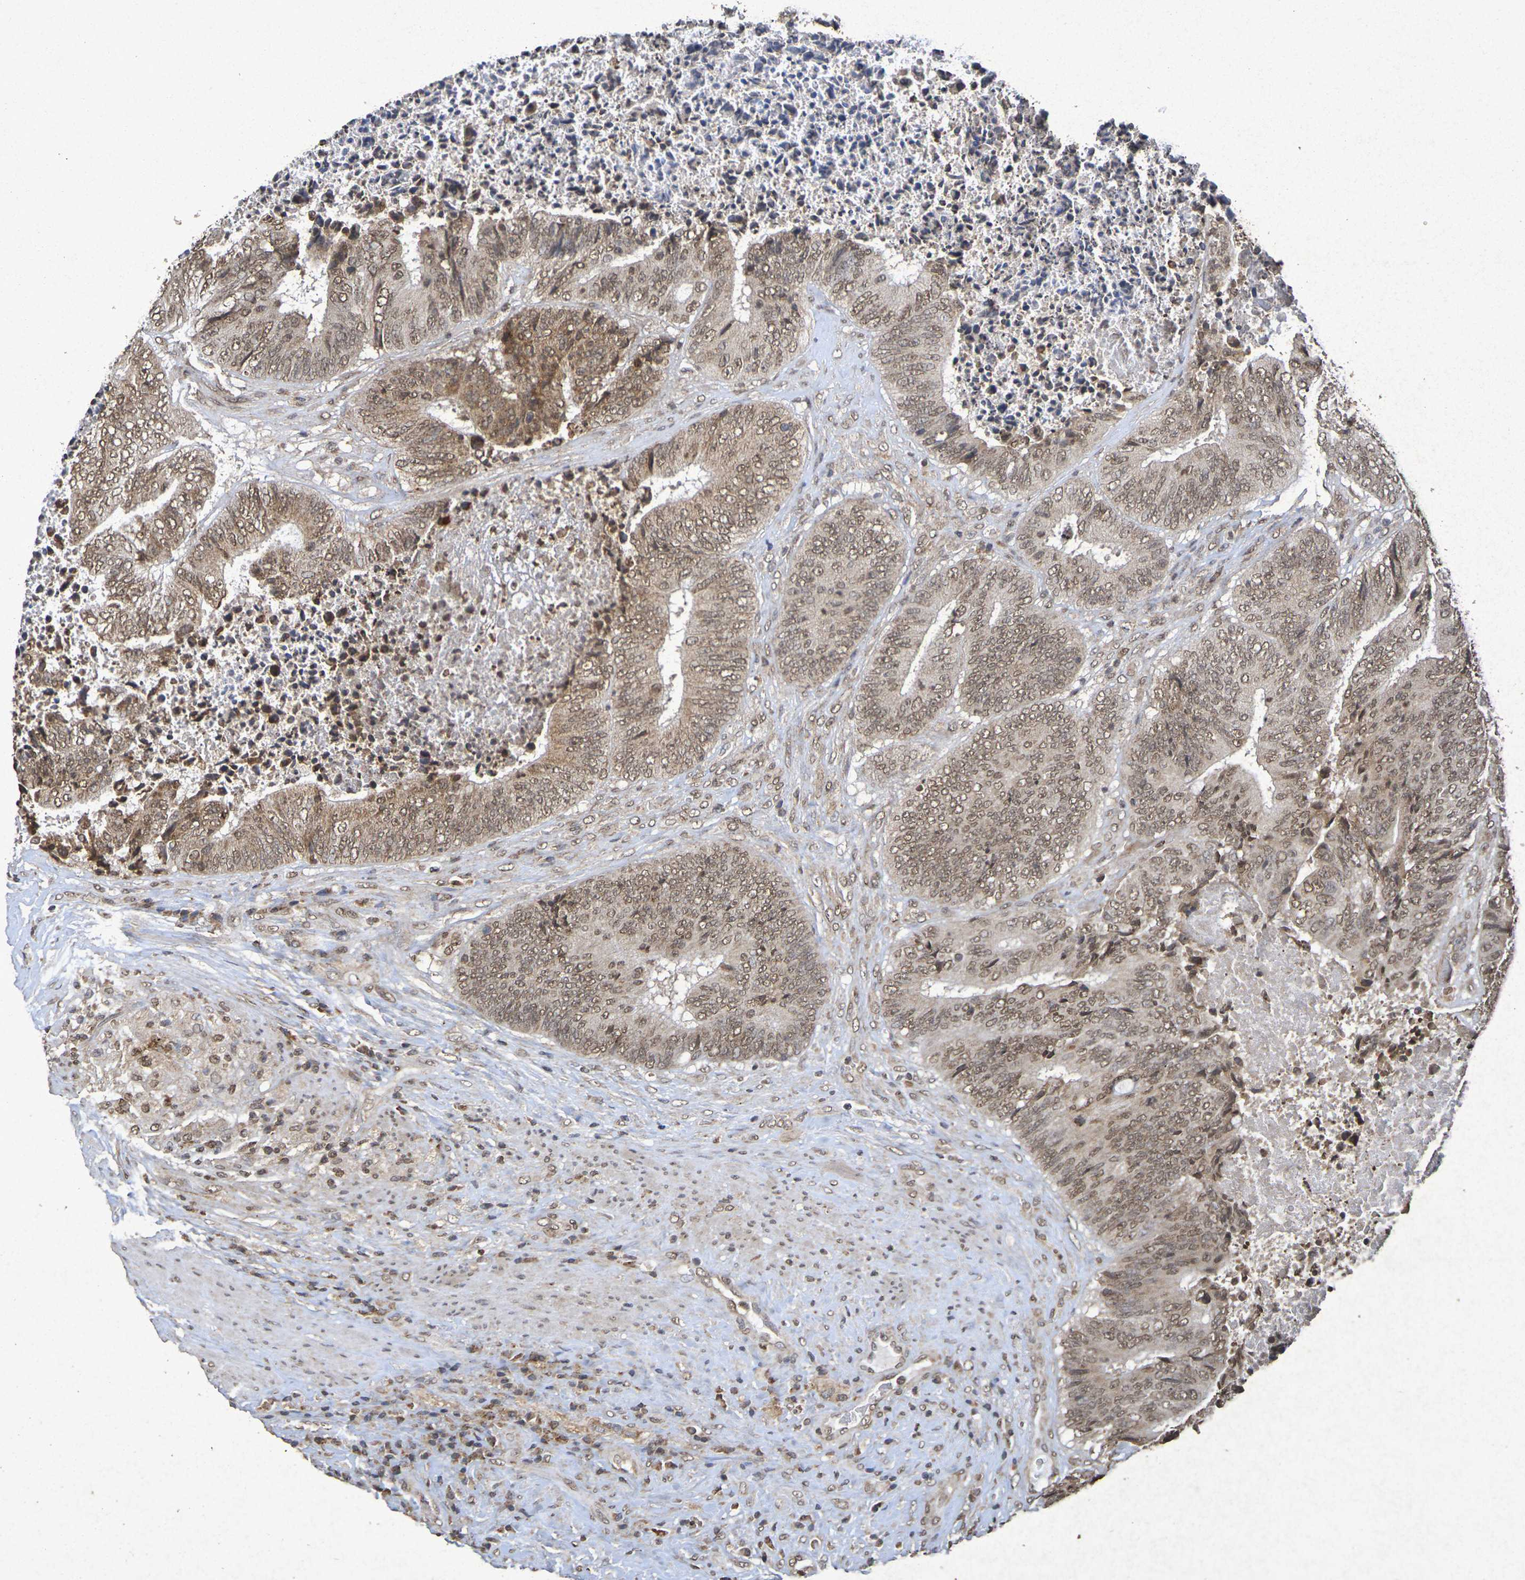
{"staining": {"intensity": "moderate", "quantity": ">75%", "location": "cytoplasmic/membranous,nuclear"}, "tissue": "colorectal cancer", "cell_type": "Tumor cells", "image_type": "cancer", "snomed": [{"axis": "morphology", "description": "Adenocarcinoma, NOS"}, {"axis": "topography", "description": "Rectum"}], "caption": "Moderate cytoplasmic/membranous and nuclear expression for a protein is identified in about >75% of tumor cells of colorectal adenocarcinoma using immunohistochemistry.", "gene": "GUCY1A2", "patient": {"sex": "male", "age": 72}}